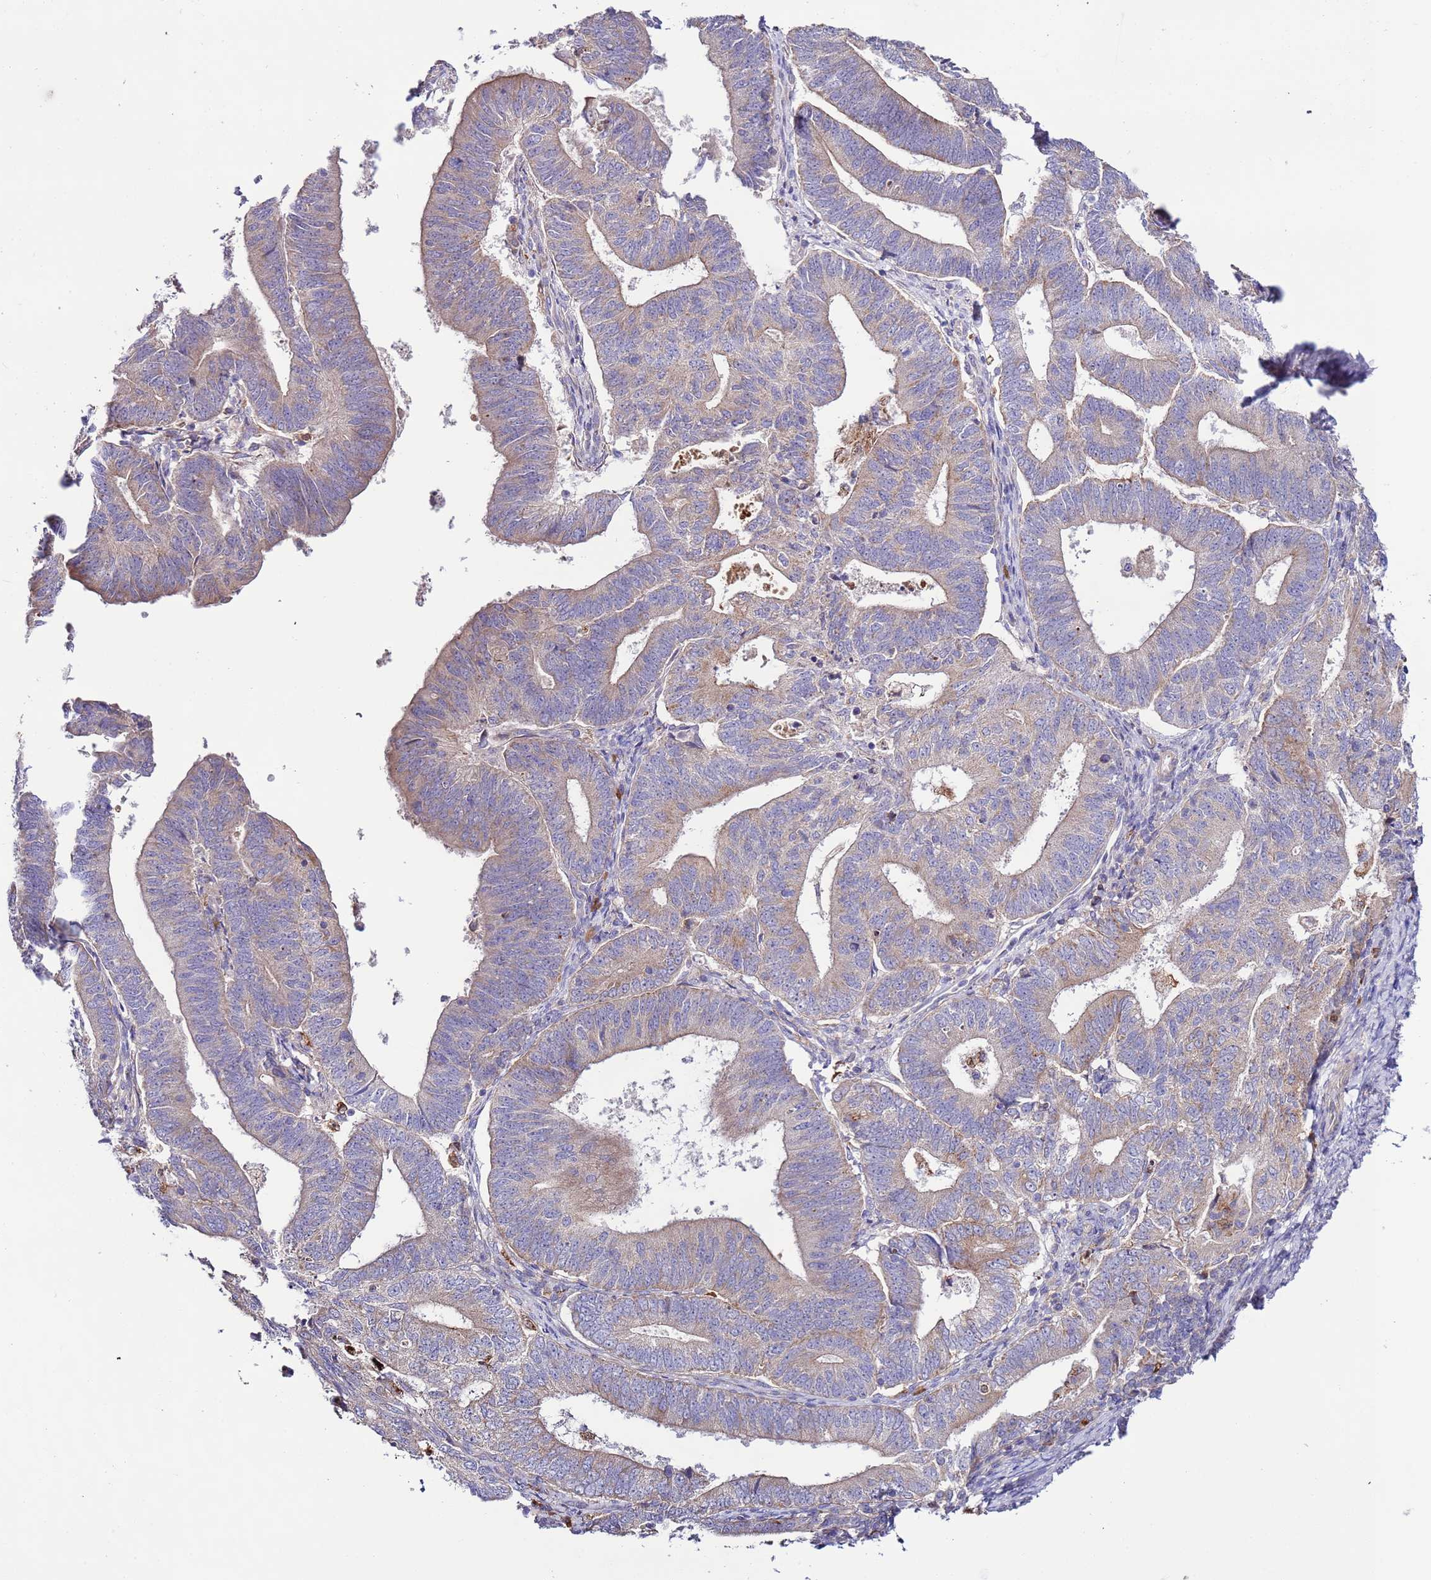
{"staining": {"intensity": "weak", "quantity": "<25%", "location": "cytoplasmic/membranous"}, "tissue": "endometrial cancer", "cell_type": "Tumor cells", "image_type": "cancer", "snomed": [{"axis": "morphology", "description": "Adenocarcinoma, NOS"}, {"axis": "topography", "description": "Endometrium"}], "caption": "IHC histopathology image of neoplastic tissue: human endometrial cancer (adenocarcinoma) stained with DAB (3,3'-diaminobenzidine) exhibits no significant protein expression in tumor cells.", "gene": "SPCS1", "patient": {"sex": "female", "age": 70}}